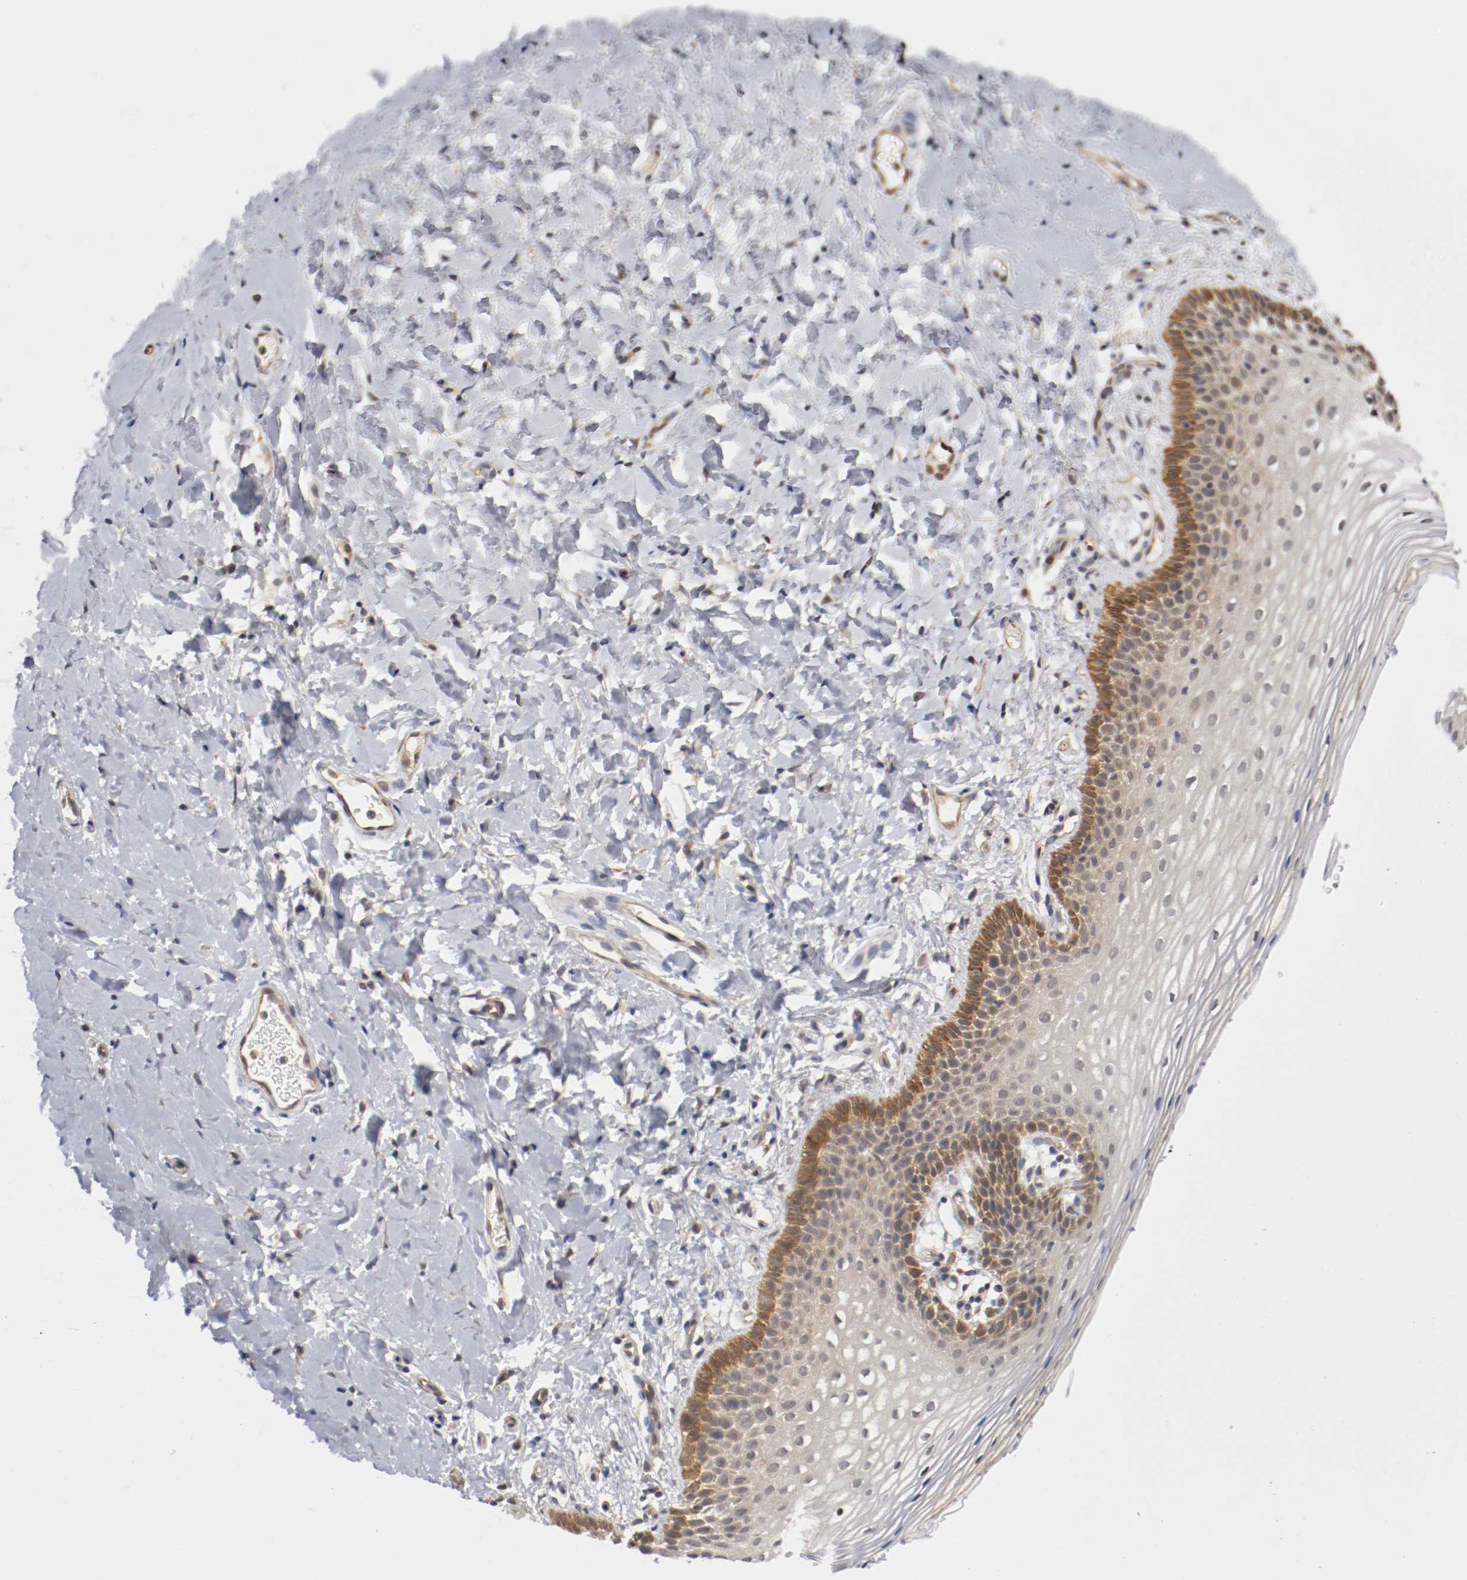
{"staining": {"intensity": "moderate", "quantity": "25%-75%", "location": "cytoplasmic/membranous"}, "tissue": "vagina", "cell_type": "Squamous epithelial cells", "image_type": "normal", "snomed": [{"axis": "morphology", "description": "Normal tissue, NOS"}, {"axis": "topography", "description": "Vagina"}], "caption": "Protein staining displays moderate cytoplasmic/membranous staining in approximately 25%-75% of squamous epithelial cells in benign vagina. The staining was performed using DAB, with brown indicating positive protein expression. Nuclei are stained blue with hematoxylin.", "gene": "RBM23", "patient": {"sex": "female", "age": 55}}